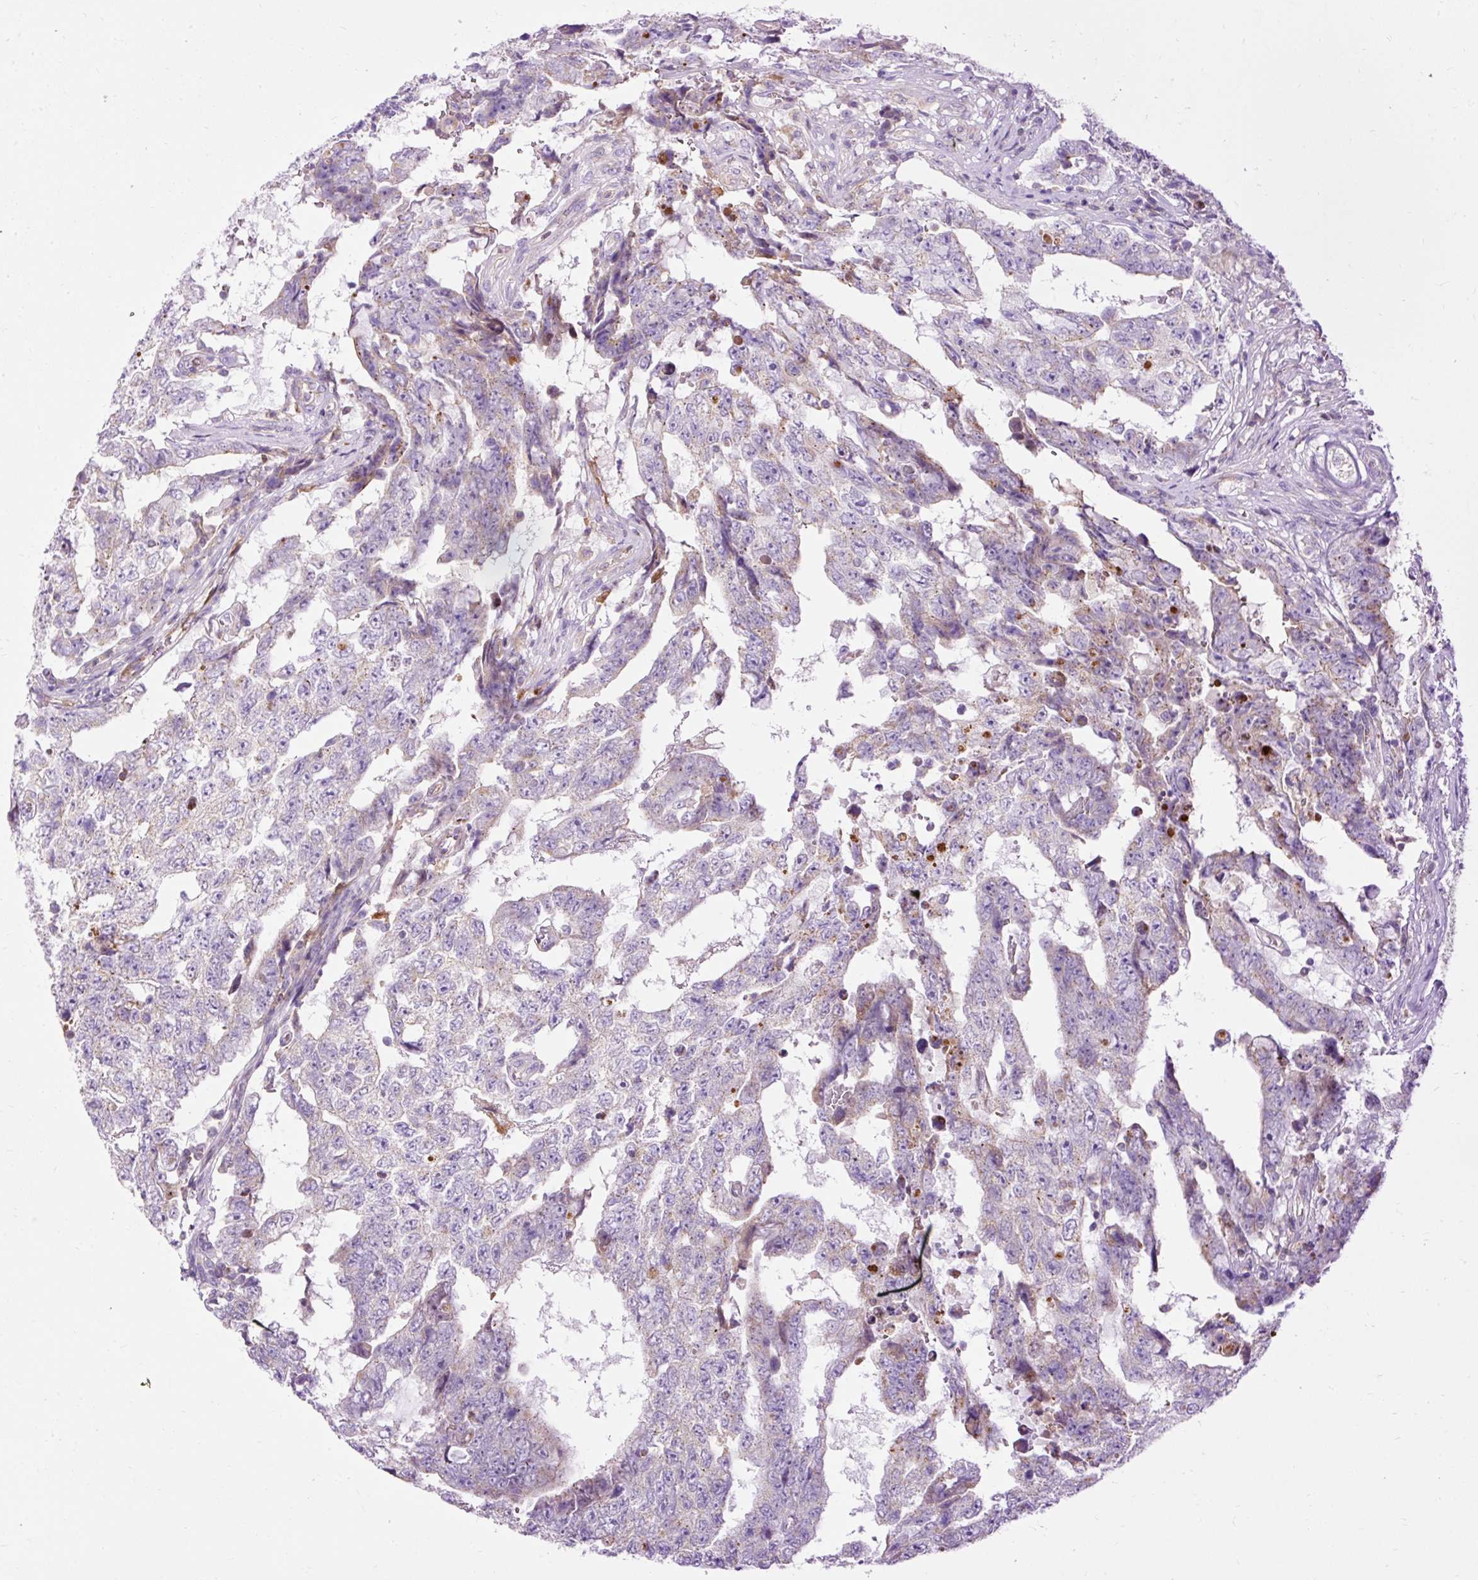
{"staining": {"intensity": "negative", "quantity": "none", "location": "none"}, "tissue": "testis cancer", "cell_type": "Tumor cells", "image_type": "cancer", "snomed": [{"axis": "morphology", "description": "Carcinoma, Embryonal, NOS"}, {"axis": "topography", "description": "Testis"}], "caption": "This is a image of immunohistochemistry (IHC) staining of testis cancer (embryonal carcinoma), which shows no staining in tumor cells. (Brightfield microscopy of DAB immunohistochemistry at high magnification).", "gene": "CD83", "patient": {"sex": "male", "age": 25}}